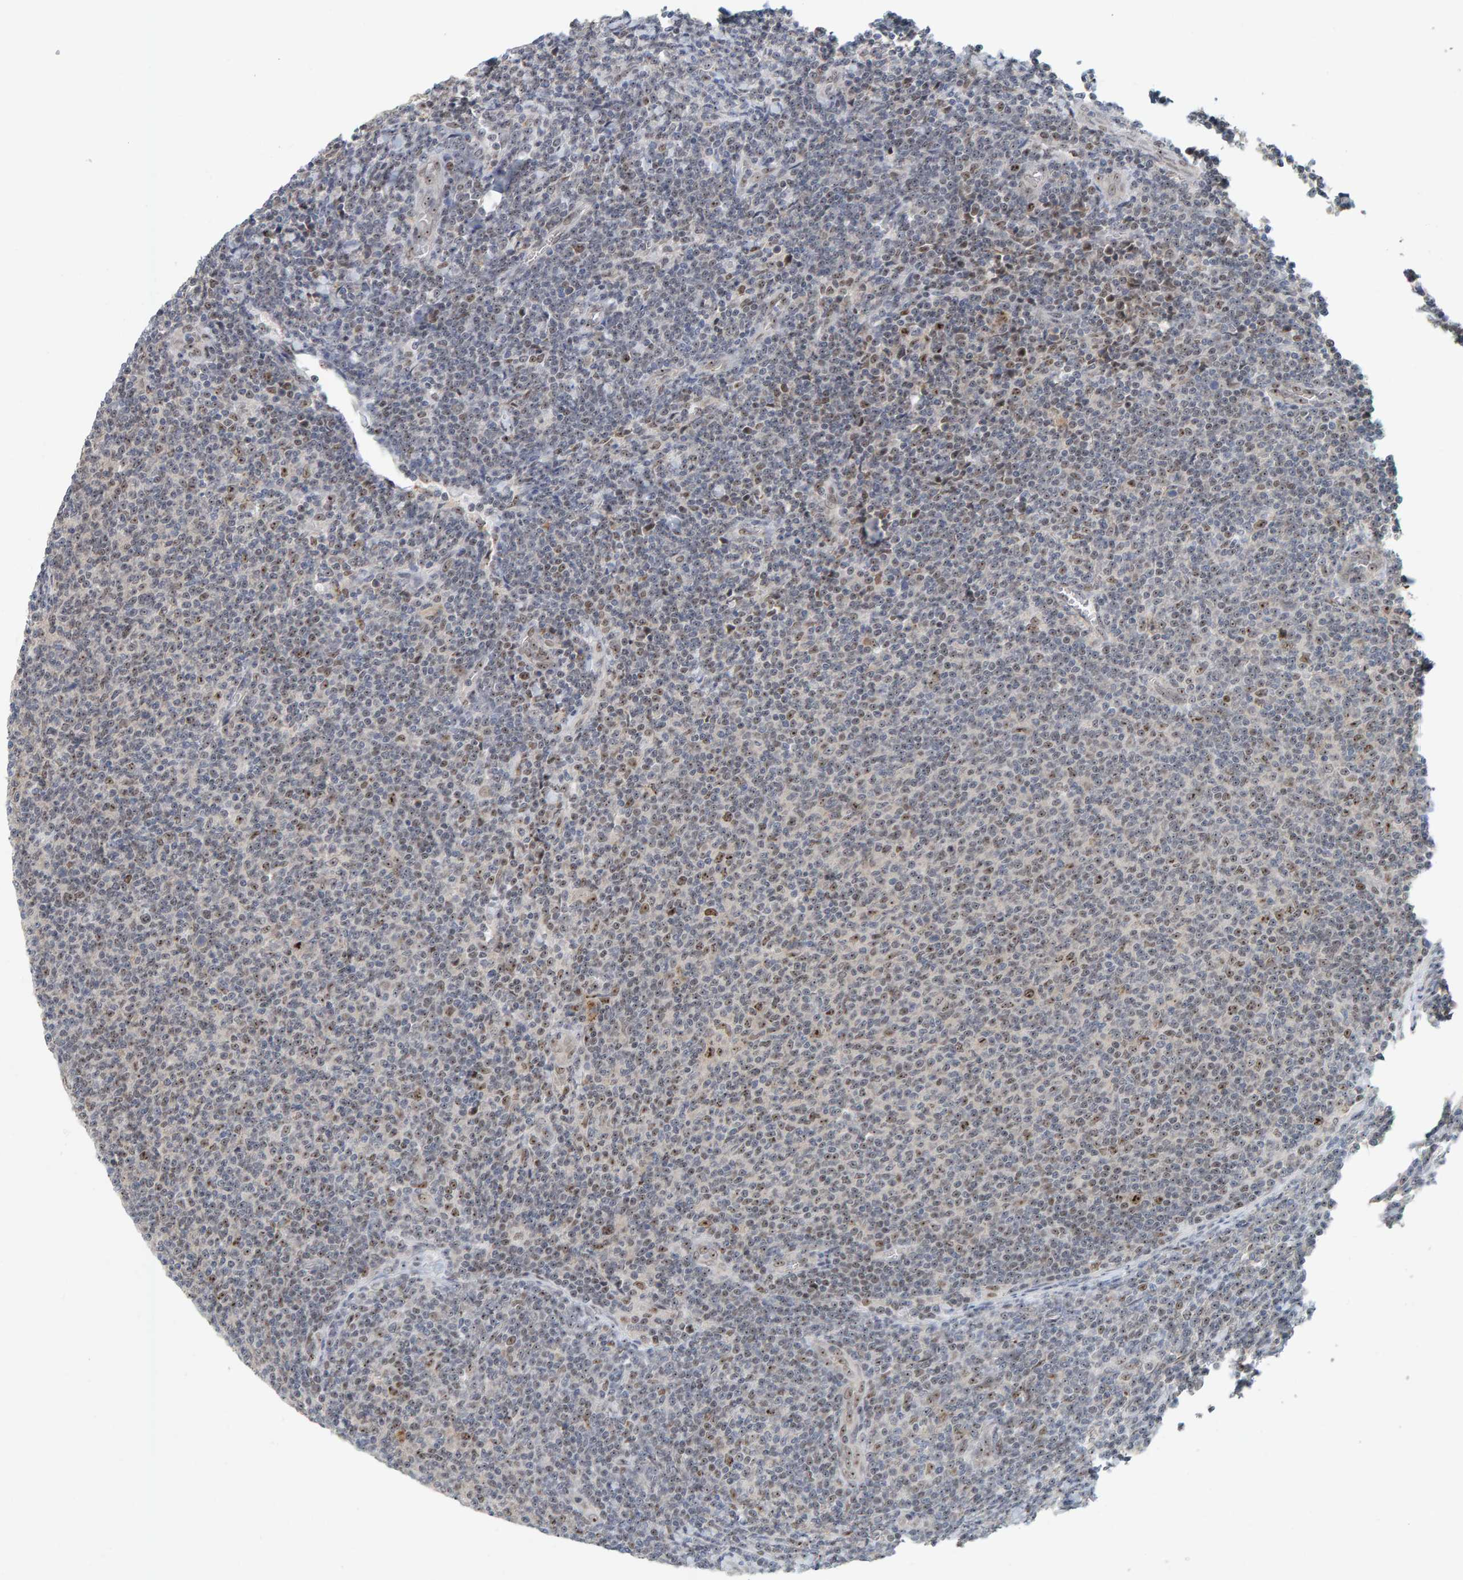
{"staining": {"intensity": "weak", "quantity": "25%-75%", "location": "nuclear"}, "tissue": "lymphoma", "cell_type": "Tumor cells", "image_type": "cancer", "snomed": [{"axis": "morphology", "description": "Malignant lymphoma, non-Hodgkin's type, Low grade"}, {"axis": "topography", "description": "Lymph node"}], "caption": "Human malignant lymphoma, non-Hodgkin's type (low-grade) stained with a brown dye displays weak nuclear positive expression in approximately 25%-75% of tumor cells.", "gene": "POLR1E", "patient": {"sex": "male", "age": 66}}